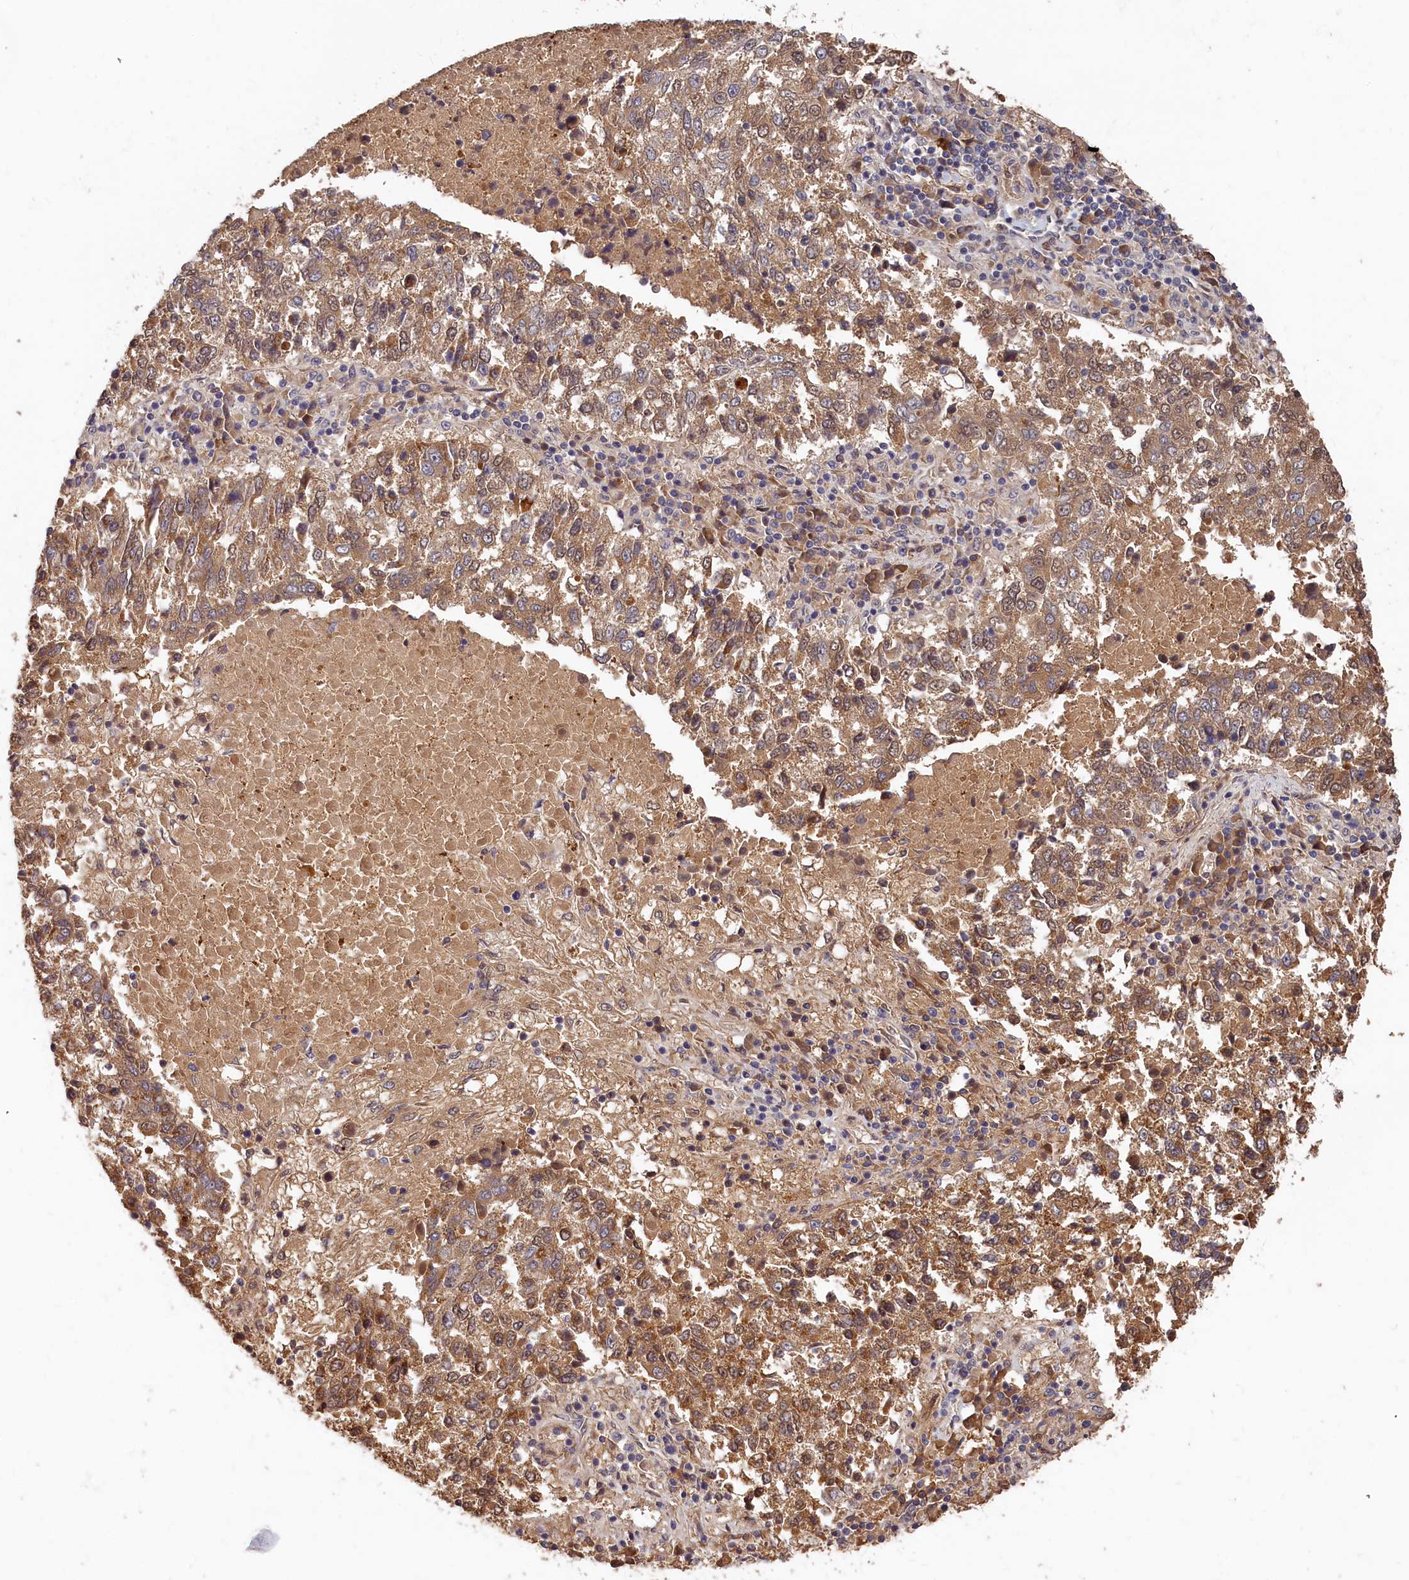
{"staining": {"intensity": "moderate", "quantity": ">75%", "location": "cytoplasmic/membranous"}, "tissue": "lung cancer", "cell_type": "Tumor cells", "image_type": "cancer", "snomed": [{"axis": "morphology", "description": "Squamous cell carcinoma, NOS"}, {"axis": "topography", "description": "Lung"}], "caption": "Protein expression analysis of lung cancer (squamous cell carcinoma) demonstrates moderate cytoplasmic/membranous positivity in approximately >75% of tumor cells. (DAB IHC, brown staining for protein, blue staining for nuclei).", "gene": "ITIH1", "patient": {"sex": "male", "age": 73}}